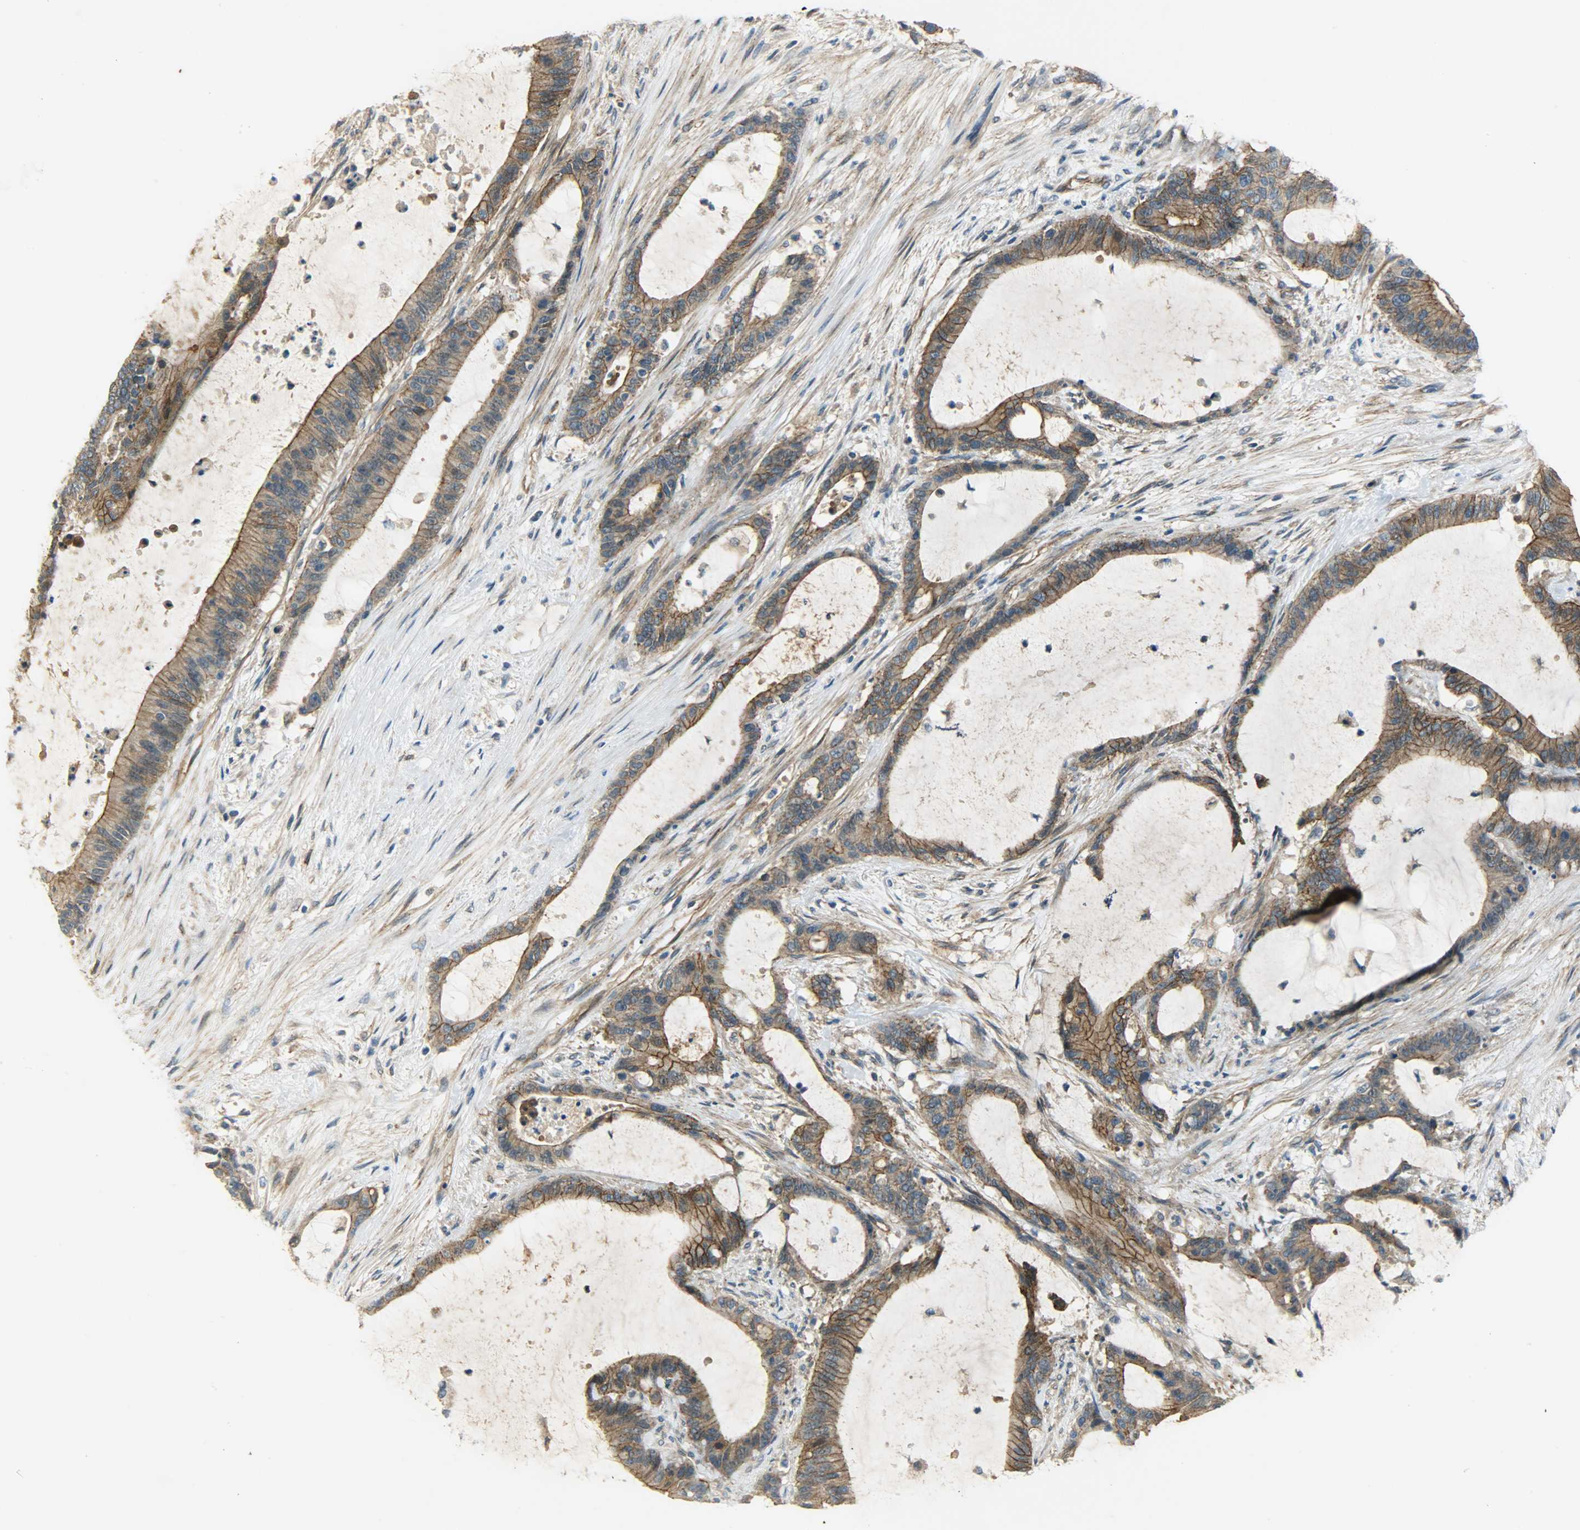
{"staining": {"intensity": "strong", "quantity": ">75%", "location": "cytoplasmic/membranous"}, "tissue": "liver cancer", "cell_type": "Tumor cells", "image_type": "cancer", "snomed": [{"axis": "morphology", "description": "Cholangiocarcinoma"}, {"axis": "topography", "description": "Liver"}], "caption": "Strong cytoplasmic/membranous staining for a protein is present in about >75% of tumor cells of liver cholangiocarcinoma using immunohistochemistry.", "gene": "KIAA1217", "patient": {"sex": "female", "age": 73}}